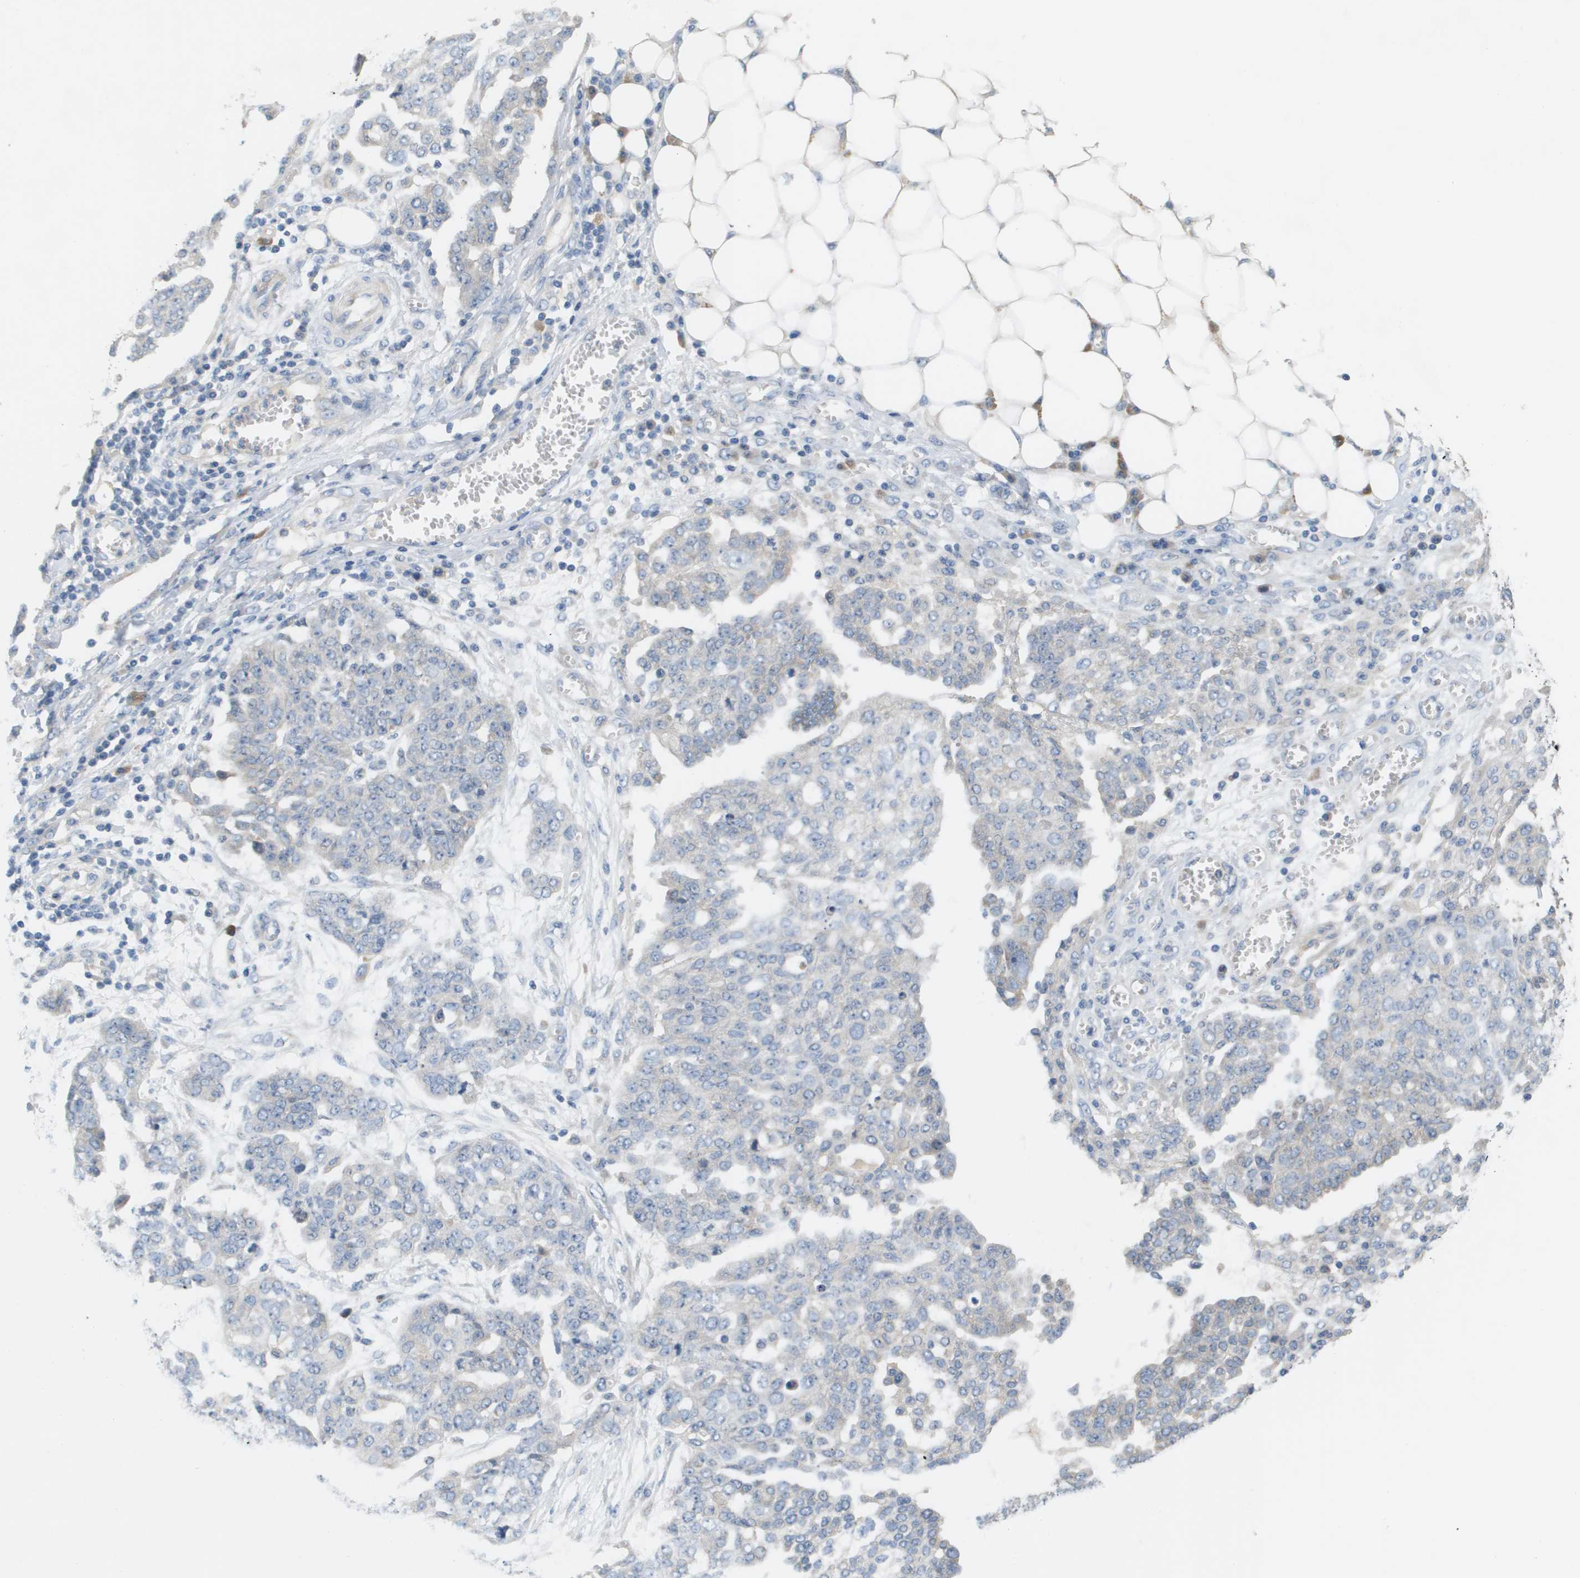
{"staining": {"intensity": "negative", "quantity": "none", "location": "none"}, "tissue": "ovarian cancer", "cell_type": "Tumor cells", "image_type": "cancer", "snomed": [{"axis": "morphology", "description": "Cystadenocarcinoma, serous, NOS"}, {"axis": "topography", "description": "Soft tissue"}, {"axis": "topography", "description": "Ovary"}], "caption": "Protein analysis of ovarian serous cystadenocarcinoma shows no significant positivity in tumor cells.", "gene": "UBA5", "patient": {"sex": "female", "age": 57}}